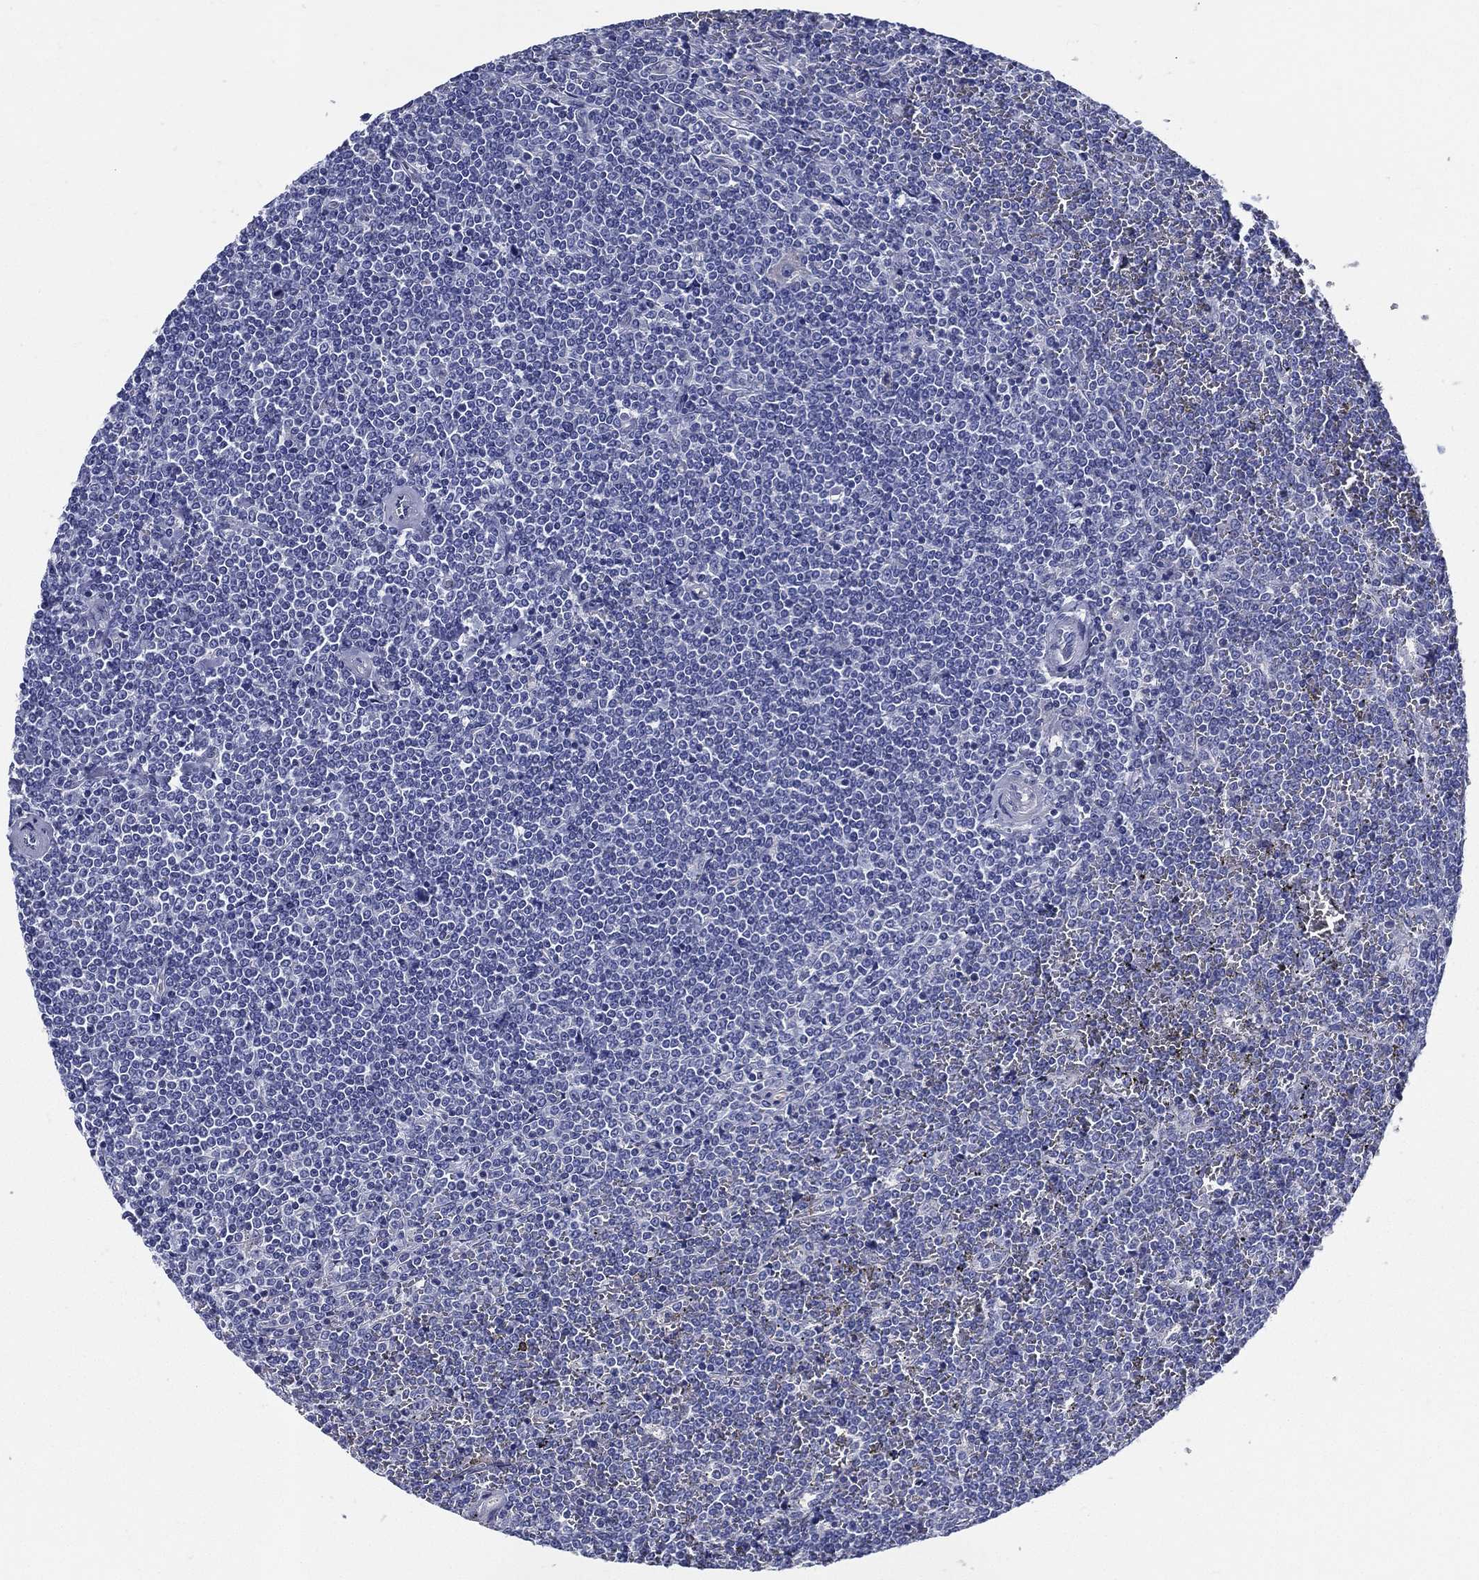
{"staining": {"intensity": "negative", "quantity": "none", "location": "none"}, "tissue": "lymphoma", "cell_type": "Tumor cells", "image_type": "cancer", "snomed": [{"axis": "morphology", "description": "Malignant lymphoma, non-Hodgkin's type, Low grade"}, {"axis": "topography", "description": "Spleen"}], "caption": "Tumor cells are negative for protein expression in human malignant lymphoma, non-Hodgkin's type (low-grade). (DAB immunohistochemistry (IHC) visualized using brightfield microscopy, high magnification).", "gene": "NEDD9", "patient": {"sex": "female", "age": 19}}